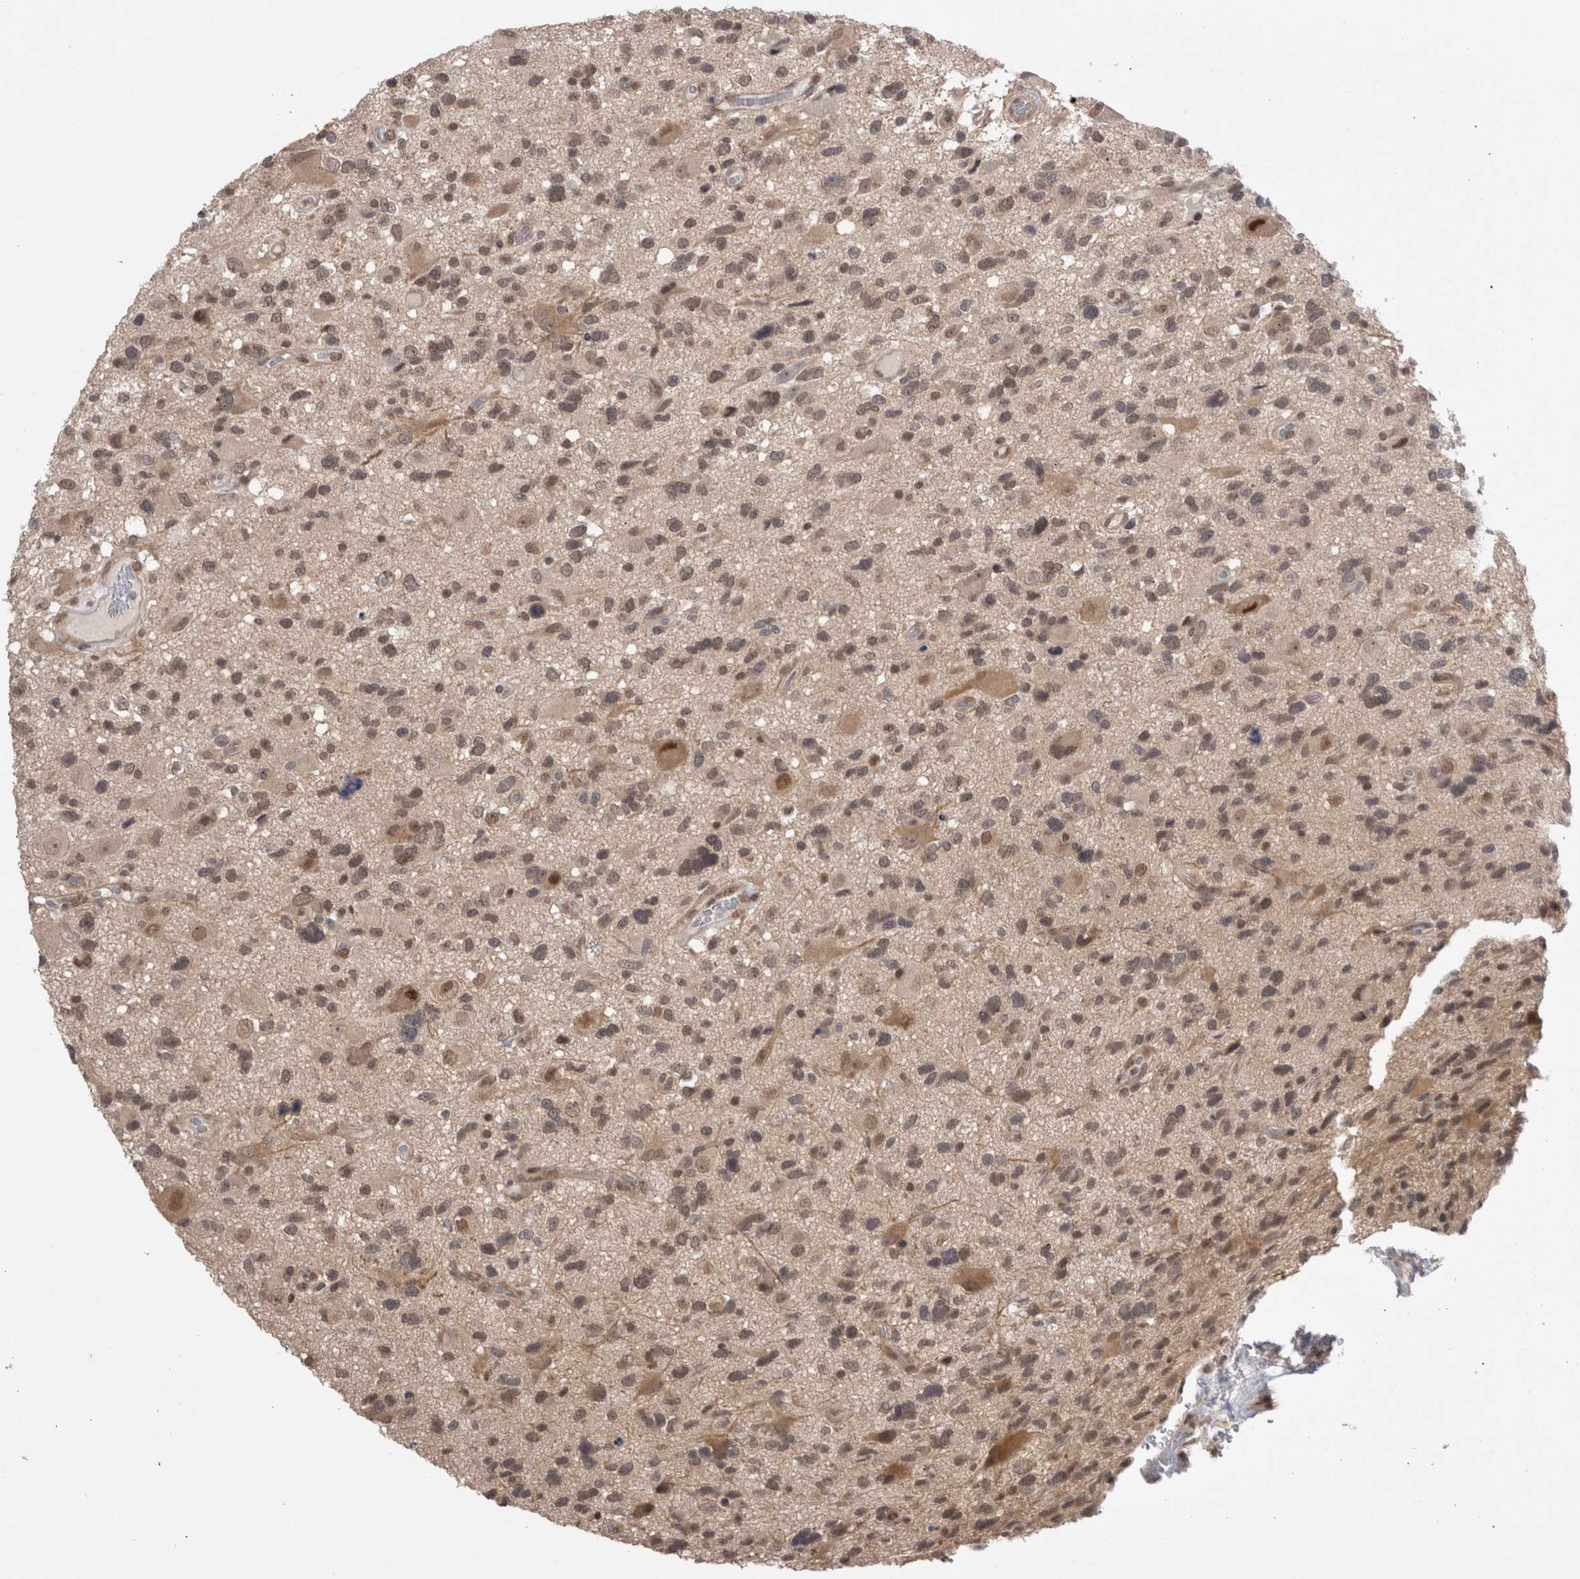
{"staining": {"intensity": "weak", "quantity": ">75%", "location": "nuclear"}, "tissue": "glioma", "cell_type": "Tumor cells", "image_type": "cancer", "snomed": [{"axis": "morphology", "description": "Glioma, malignant, High grade"}, {"axis": "topography", "description": "Brain"}], "caption": "Tumor cells reveal low levels of weak nuclear expression in about >75% of cells in glioma. Nuclei are stained in blue.", "gene": "ZNF341", "patient": {"sex": "male", "age": 33}}